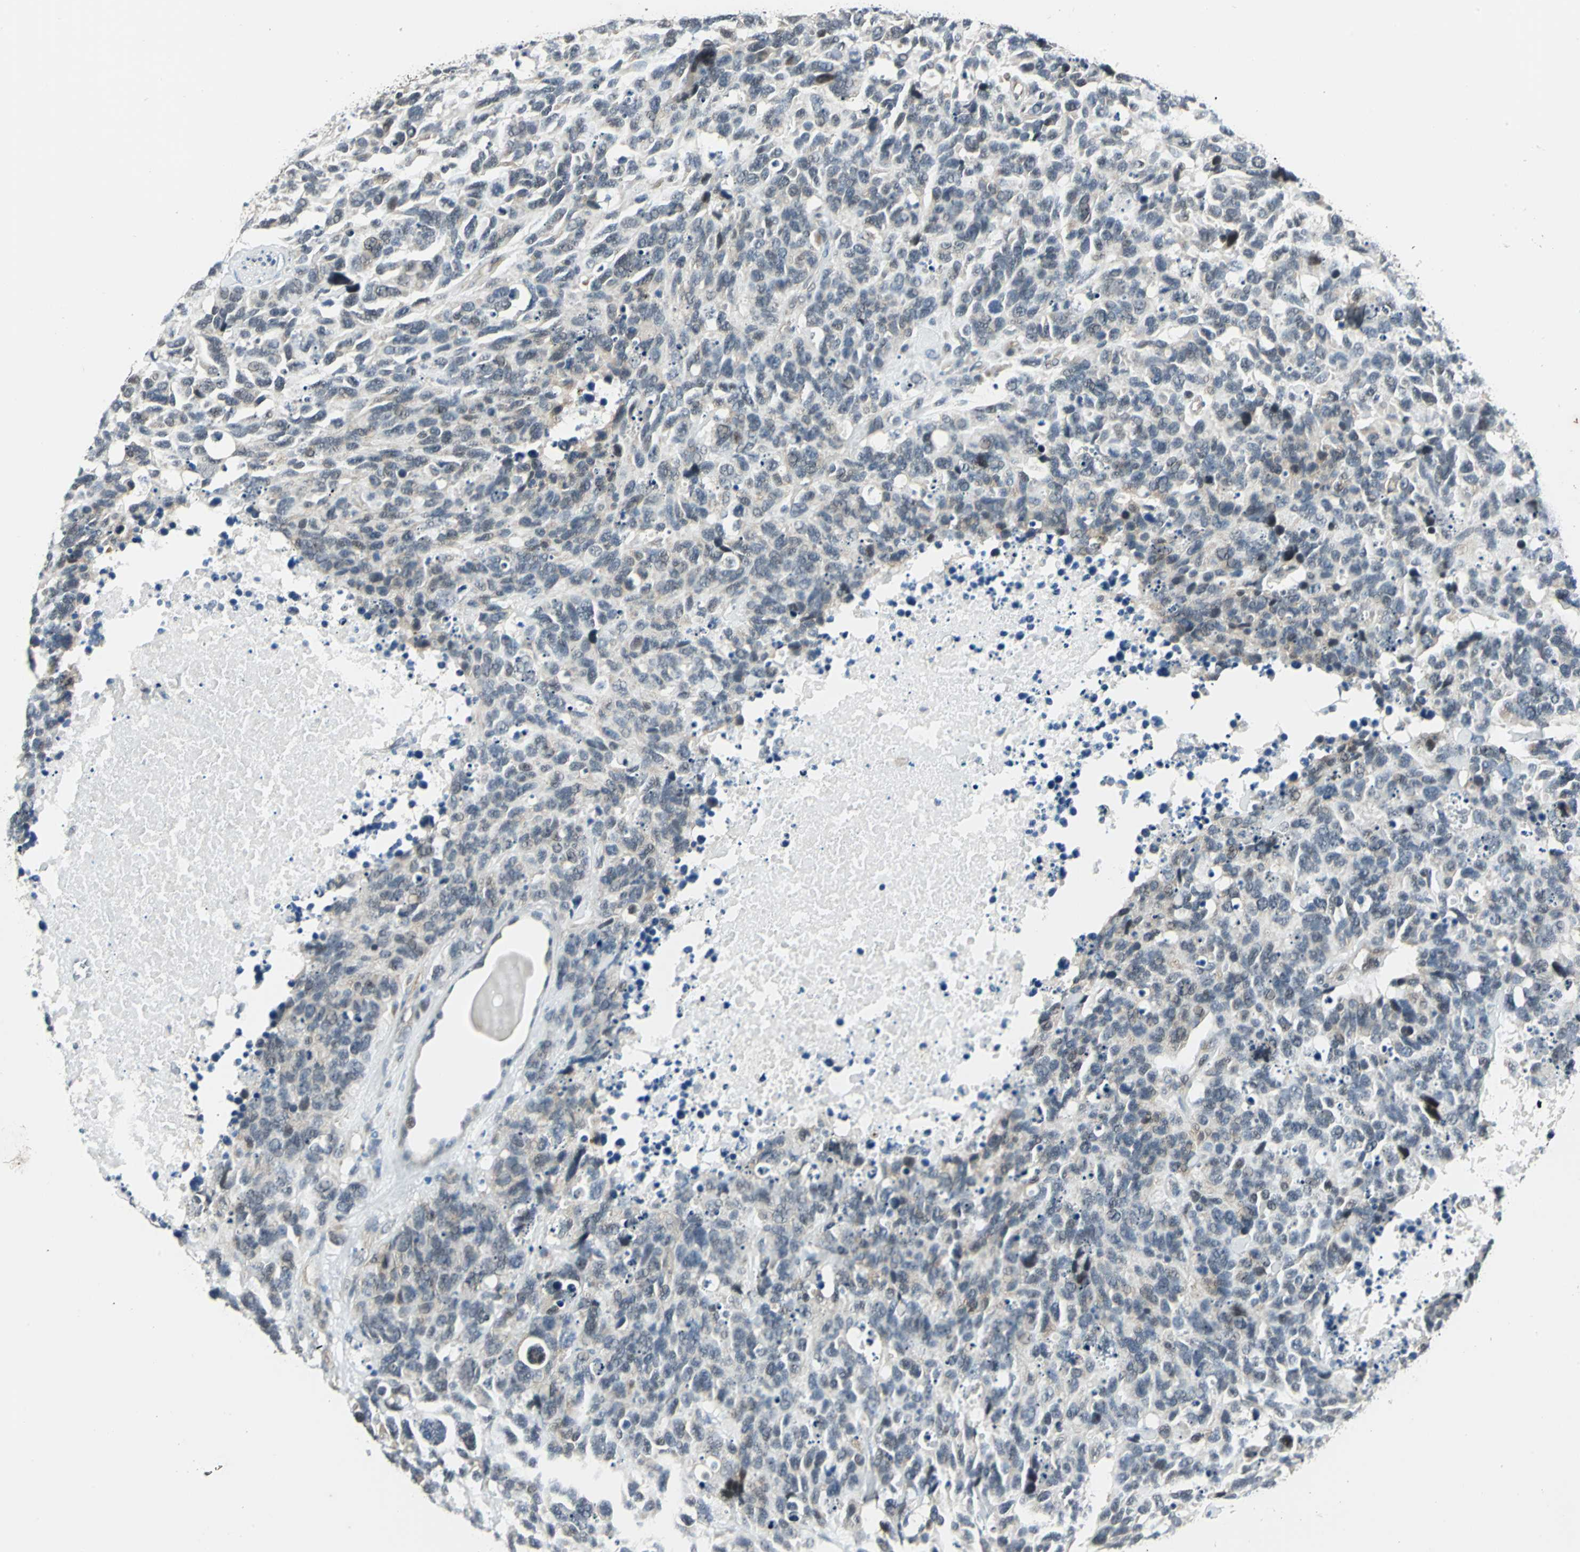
{"staining": {"intensity": "weak", "quantity": "25%-75%", "location": "cytoplasmic/membranous,nuclear"}, "tissue": "lung cancer", "cell_type": "Tumor cells", "image_type": "cancer", "snomed": [{"axis": "morphology", "description": "Neoplasm, malignant, NOS"}, {"axis": "topography", "description": "Lung"}], "caption": "The photomicrograph displays immunohistochemical staining of lung cancer. There is weak cytoplasmic/membranous and nuclear staining is present in about 25%-75% of tumor cells. The protein is shown in brown color, while the nuclei are stained blue.", "gene": "PLAGL2", "patient": {"sex": "female", "age": 58}}